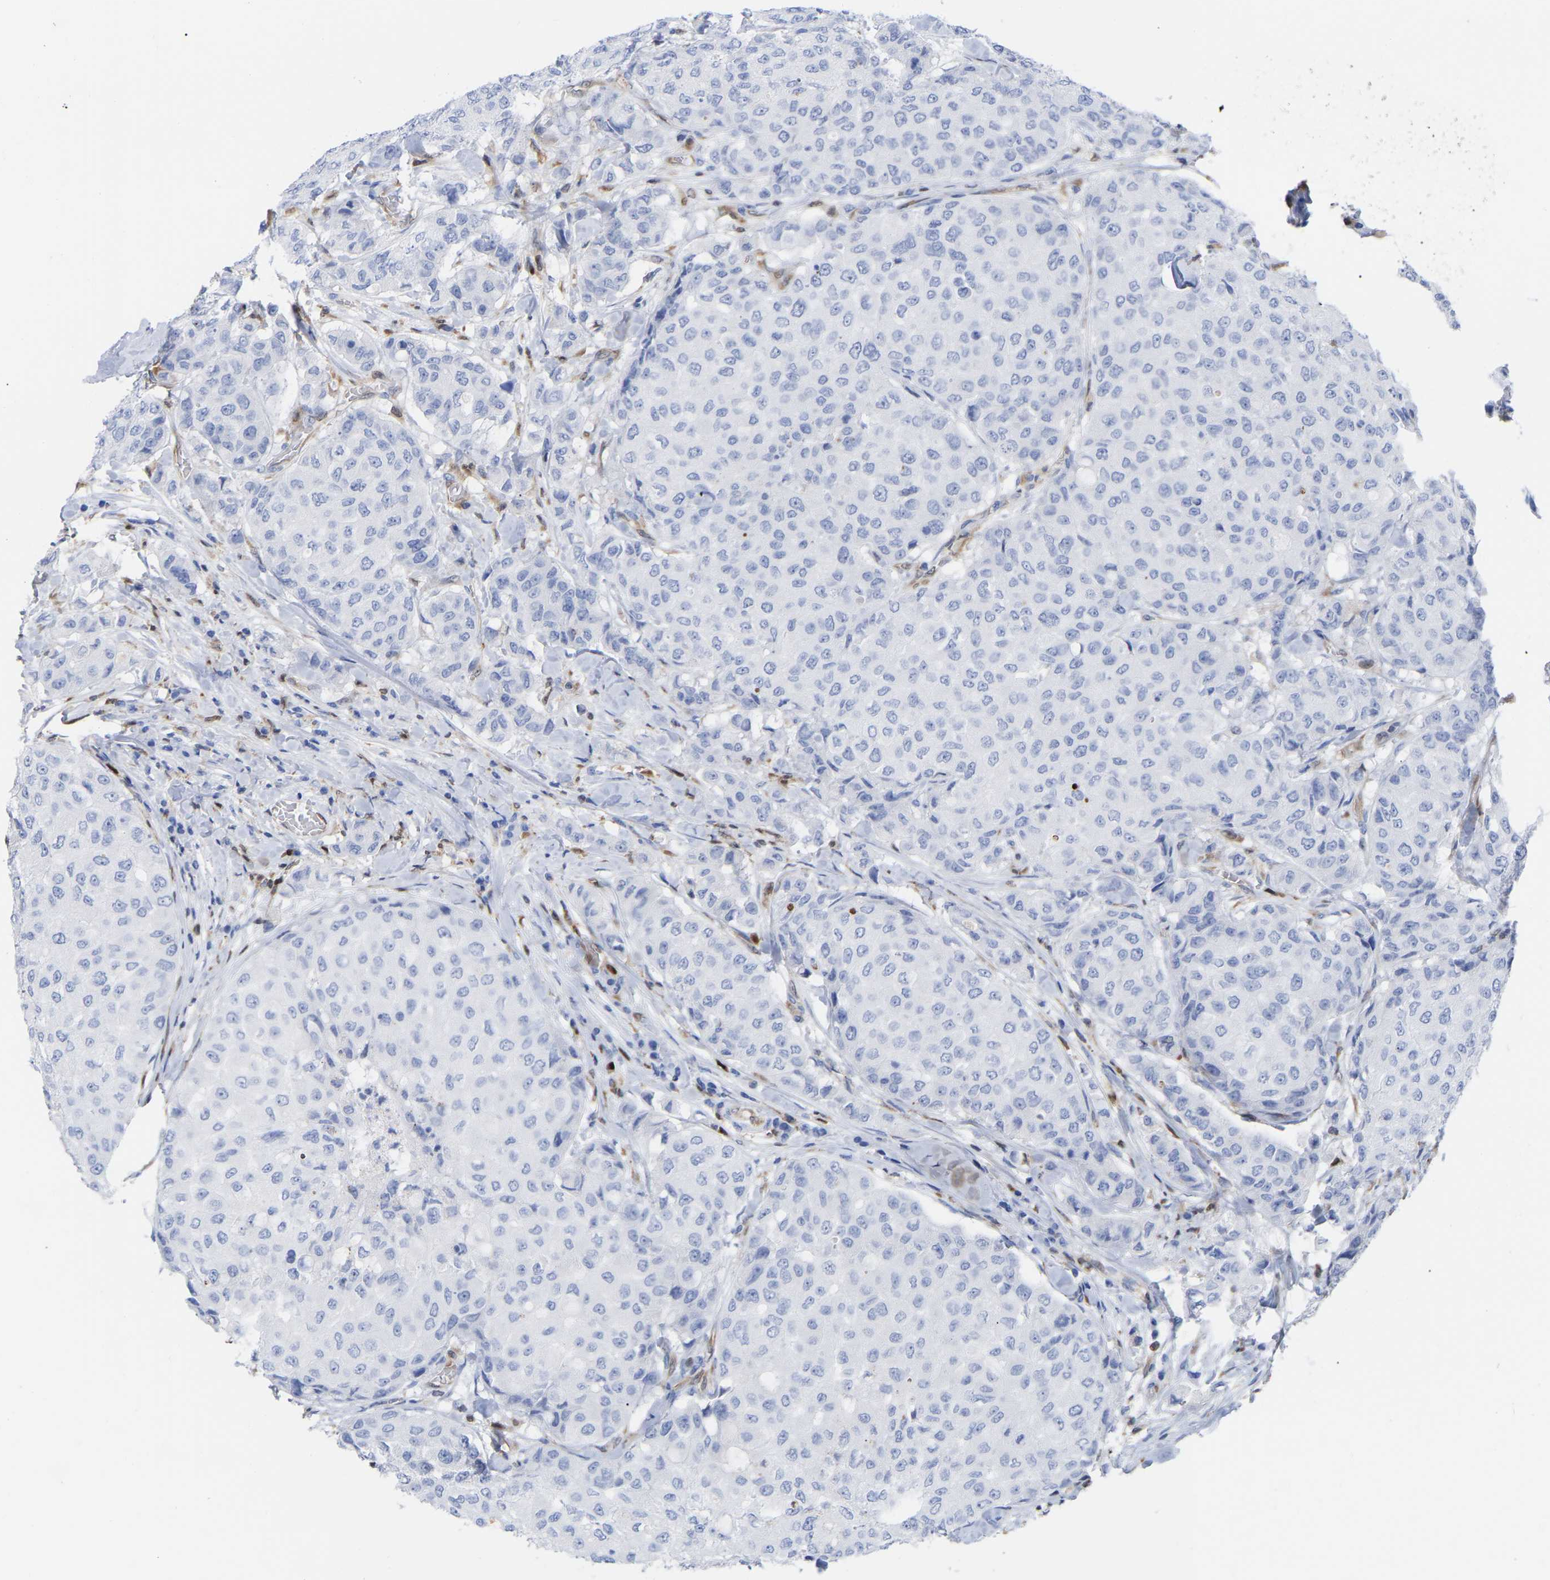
{"staining": {"intensity": "negative", "quantity": "none", "location": "none"}, "tissue": "breast cancer", "cell_type": "Tumor cells", "image_type": "cancer", "snomed": [{"axis": "morphology", "description": "Duct carcinoma"}, {"axis": "topography", "description": "Breast"}], "caption": "This is a photomicrograph of immunohistochemistry staining of breast cancer, which shows no expression in tumor cells.", "gene": "GIMAP4", "patient": {"sex": "female", "age": 27}}